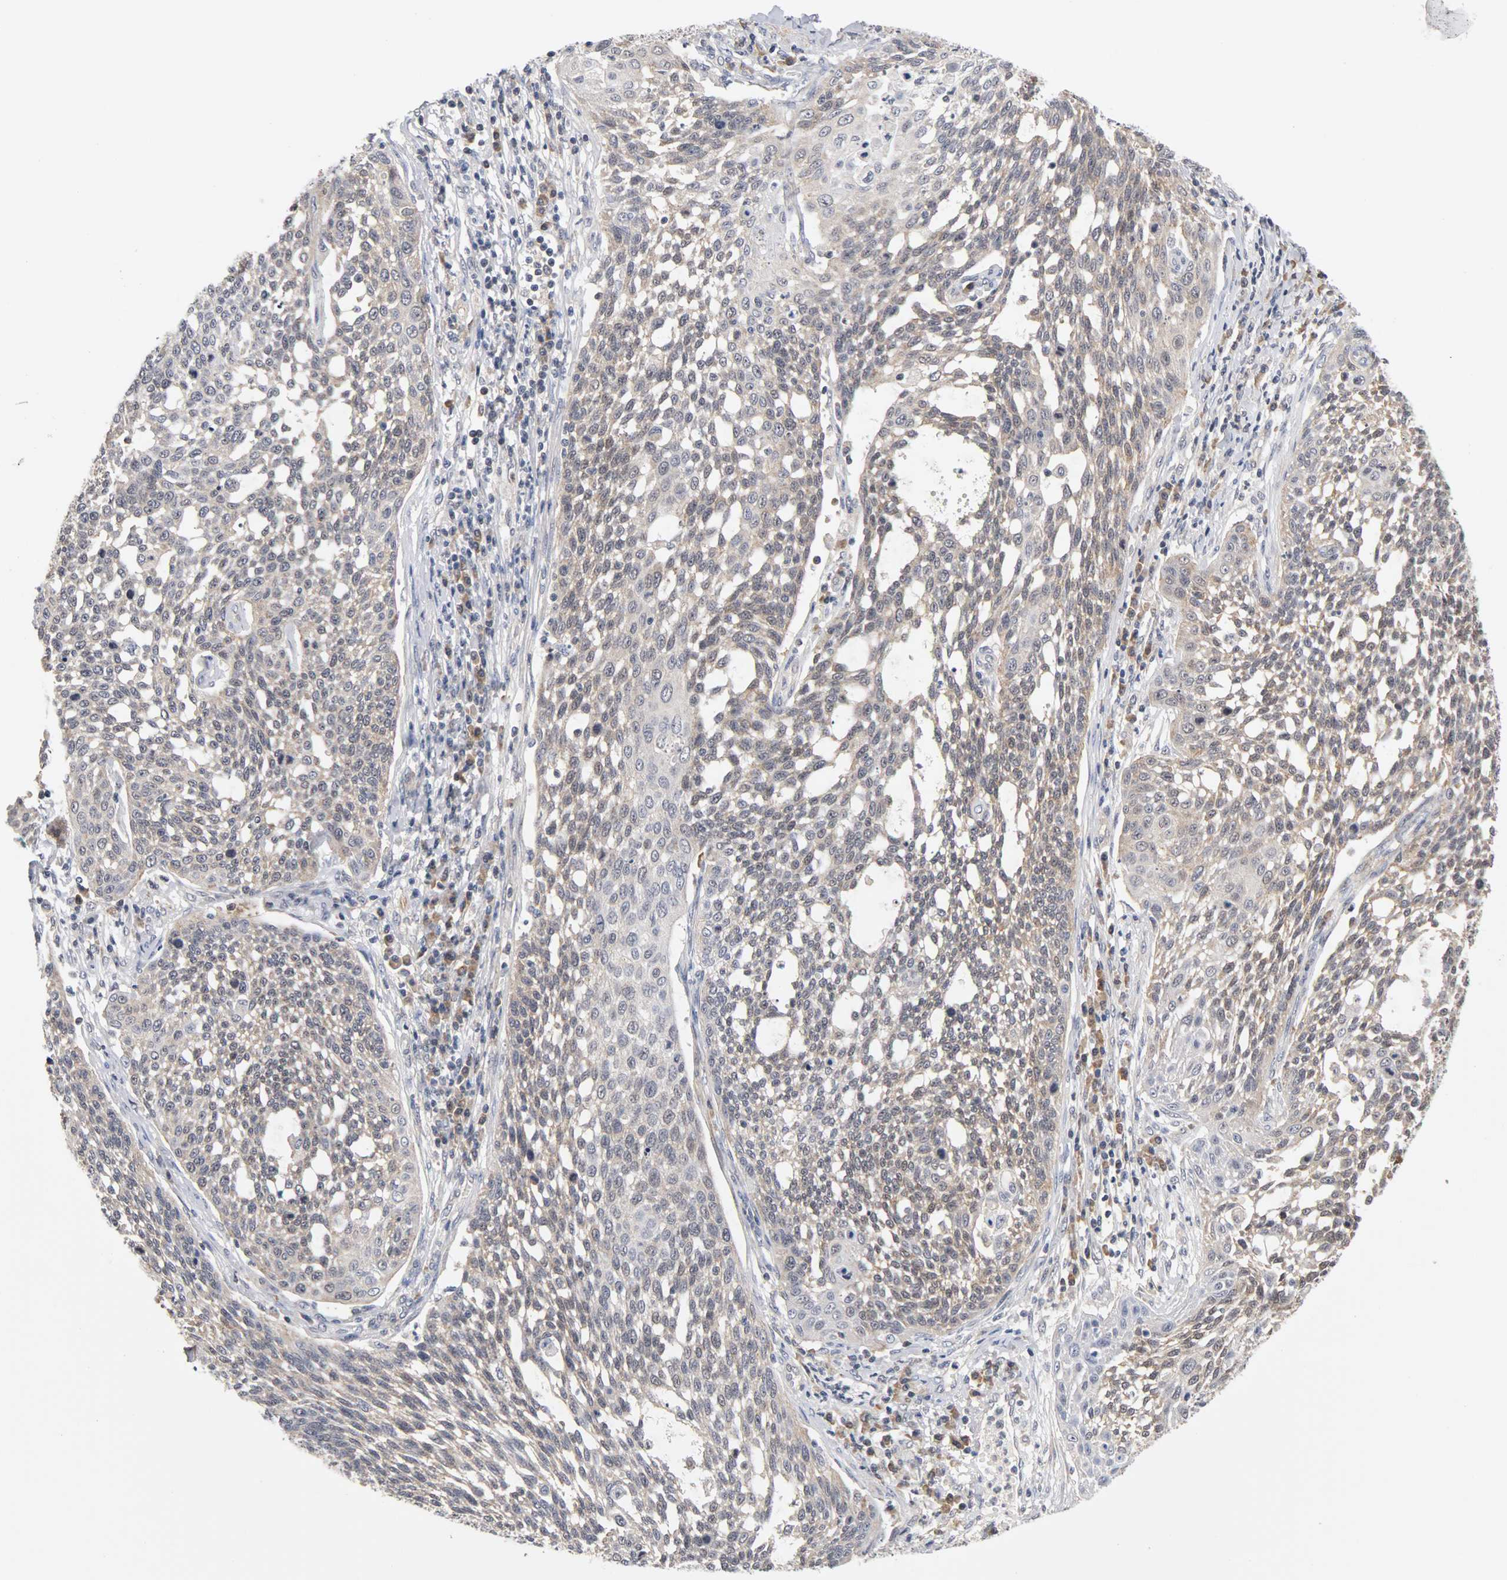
{"staining": {"intensity": "weak", "quantity": ">75%", "location": "cytoplasmic/membranous"}, "tissue": "cervical cancer", "cell_type": "Tumor cells", "image_type": "cancer", "snomed": [{"axis": "morphology", "description": "Squamous cell carcinoma, NOS"}, {"axis": "topography", "description": "Cervix"}], "caption": "About >75% of tumor cells in cervical cancer (squamous cell carcinoma) show weak cytoplasmic/membranous protein staining as visualized by brown immunohistochemical staining.", "gene": "UBE2M", "patient": {"sex": "female", "age": 34}}